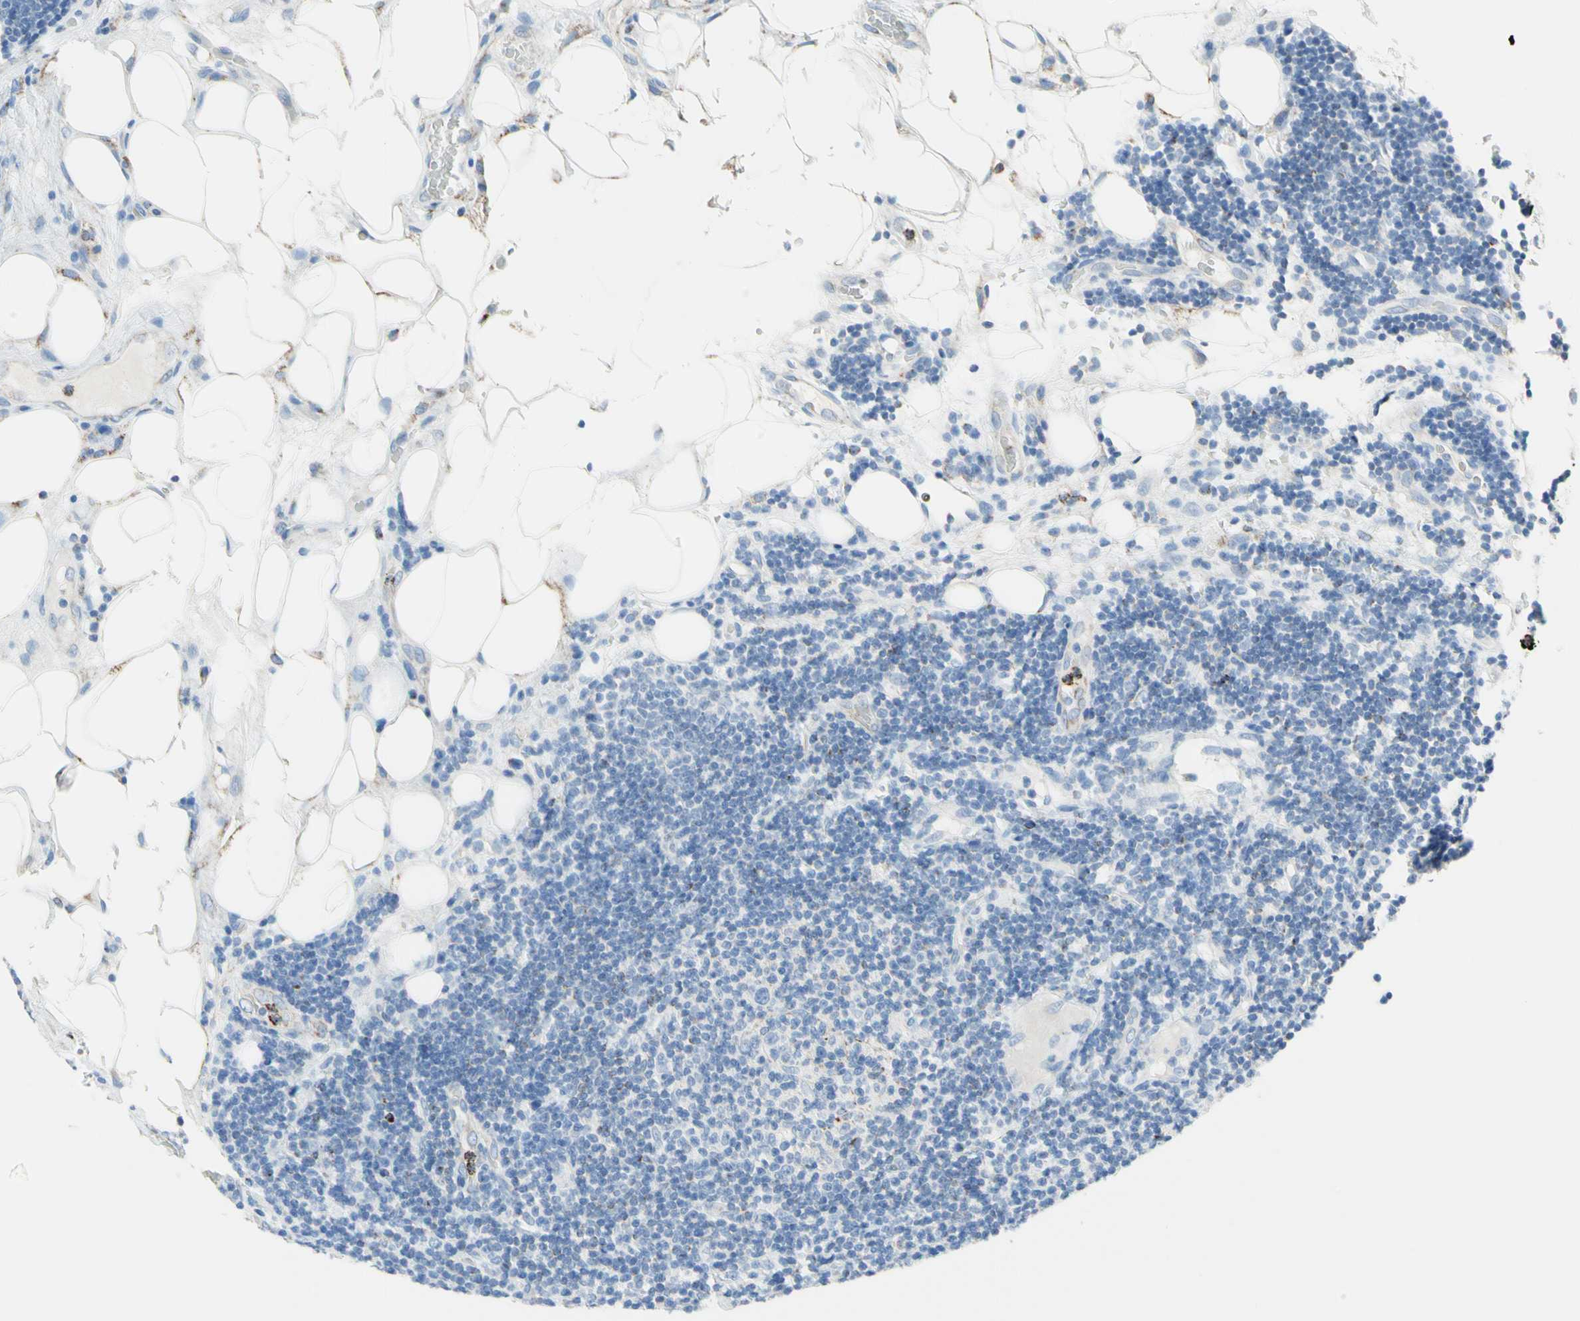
{"staining": {"intensity": "negative", "quantity": "none", "location": "none"}, "tissue": "lymphoma", "cell_type": "Tumor cells", "image_type": "cancer", "snomed": [{"axis": "morphology", "description": "Malignant lymphoma, non-Hodgkin's type, Low grade"}, {"axis": "topography", "description": "Lymph node"}], "caption": "Micrograph shows no protein staining in tumor cells of lymphoma tissue.", "gene": "CYSLTR1", "patient": {"sex": "male", "age": 83}}